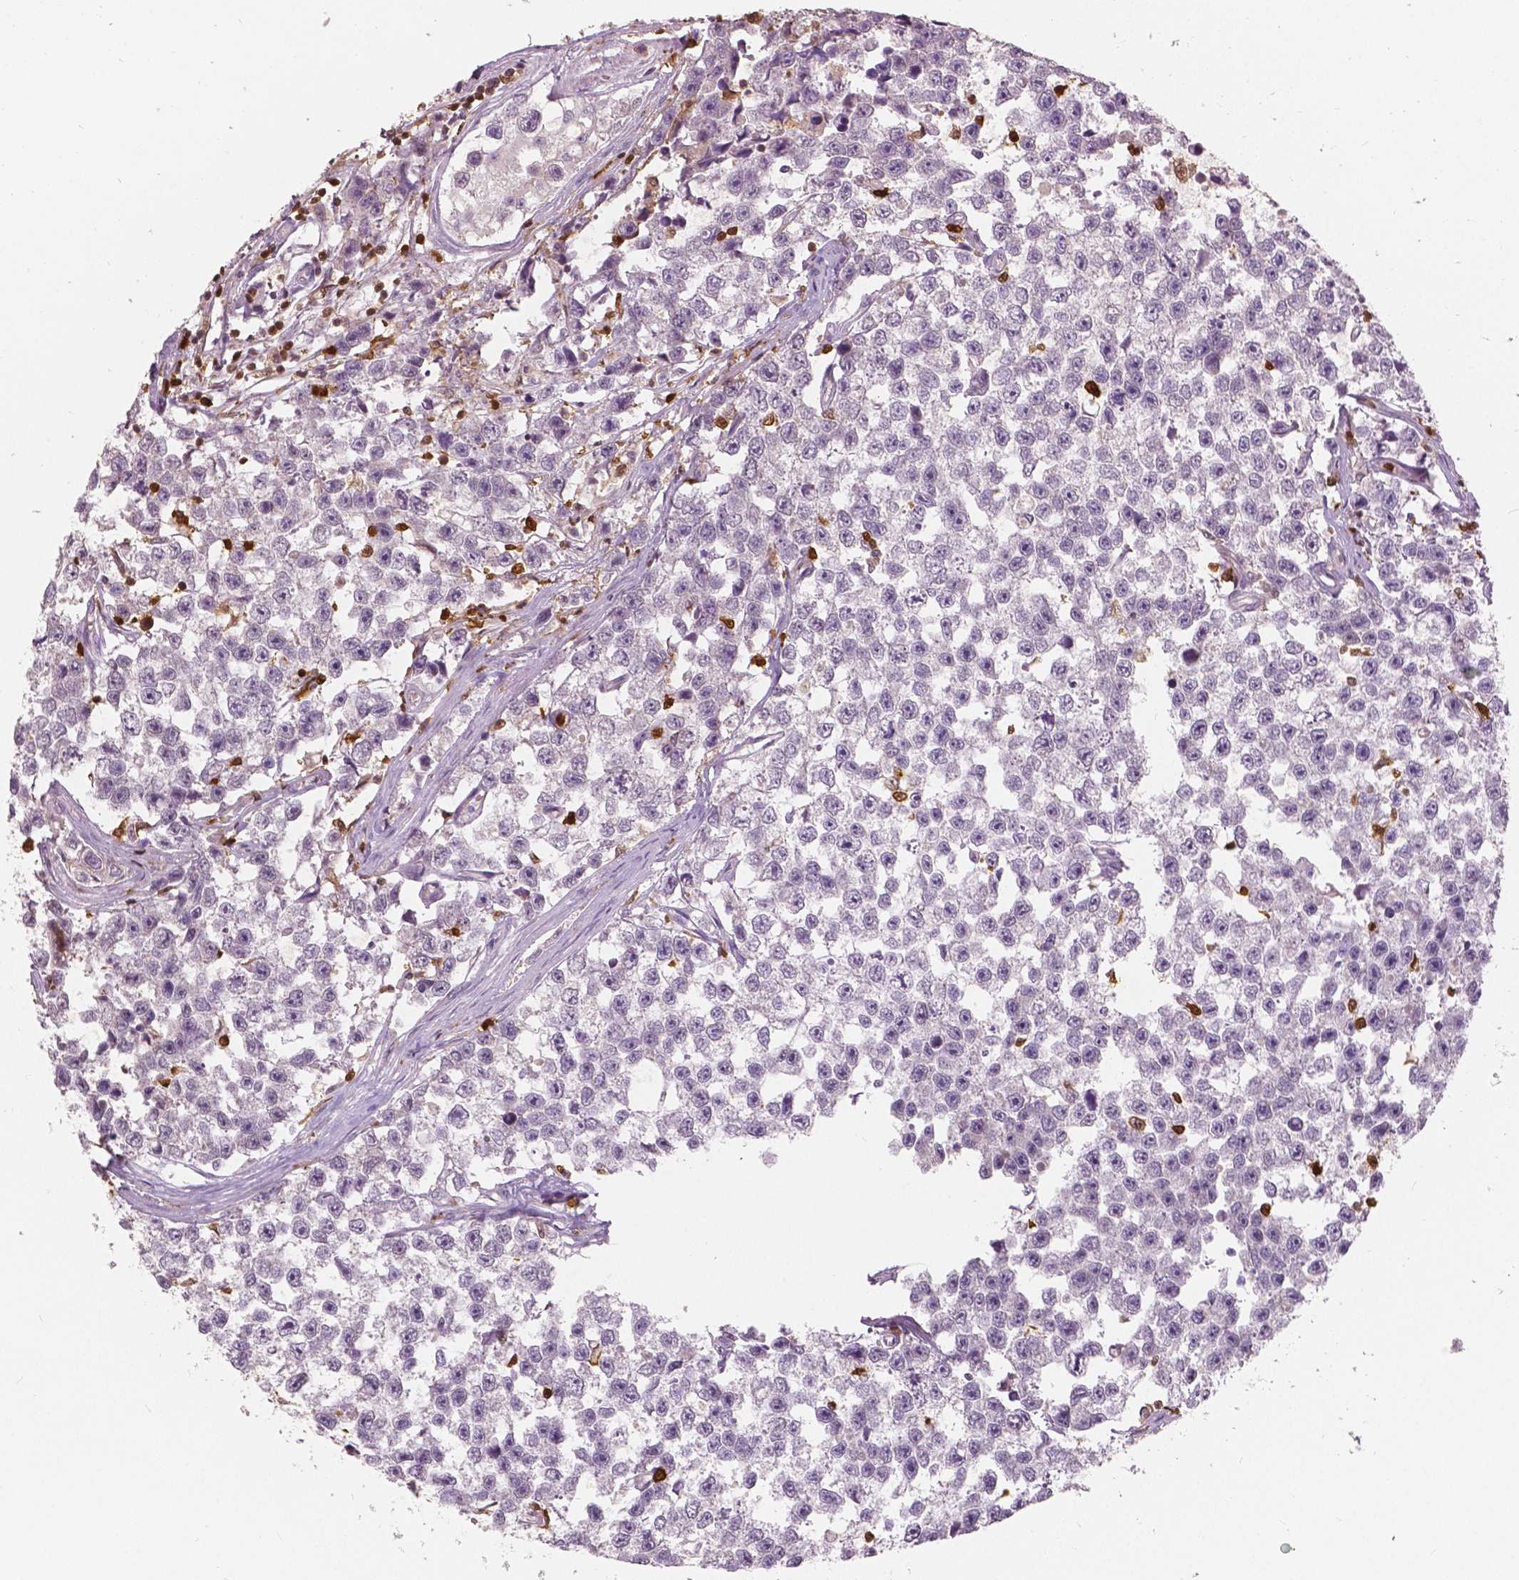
{"staining": {"intensity": "negative", "quantity": "none", "location": "none"}, "tissue": "testis cancer", "cell_type": "Tumor cells", "image_type": "cancer", "snomed": [{"axis": "morphology", "description": "Seminoma, NOS"}, {"axis": "topography", "description": "Testis"}], "caption": "Immunohistochemistry (IHC) of human testis cancer displays no positivity in tumor cells.", "gene": "S100A4", "patient": {"sex": "male", "age": 26}}